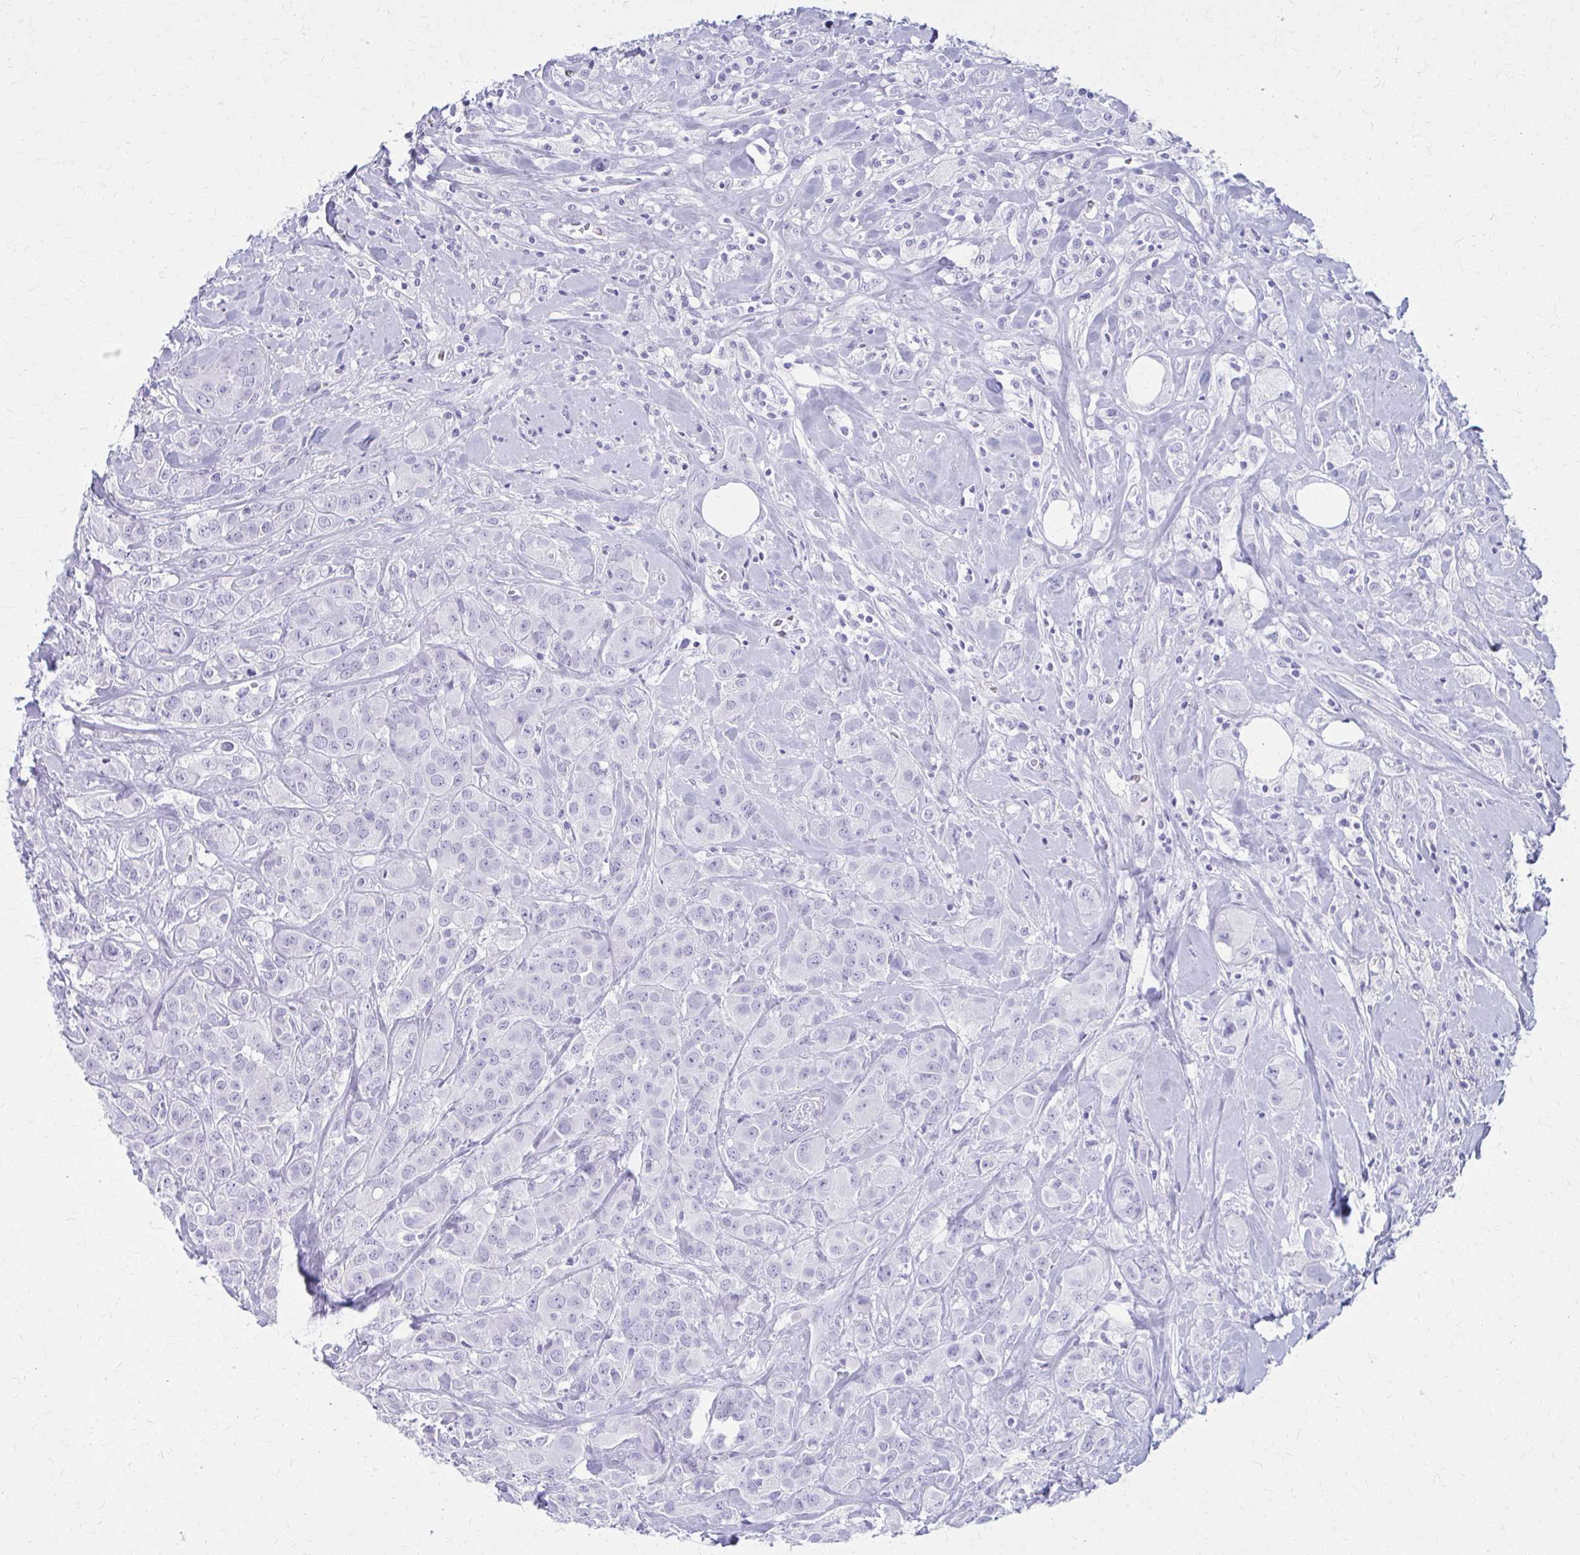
{"staining": {"intensity": "negative", "quantity": "none", "location": "none"}, "tissue": "breast cancer", "cell_type": "Tumor cells", "image_type": "cancer", "snomed": [{"axis": "morphology", "description": "Normal tissue, NOS"}, {"axis": "morphology", "description": "Duct carcinoma"}, {"axis": "topography", "description": "Breast"}], "caption": "This is an IHC histopathology image of human breast intraductal carcinoma. There is no expression in tumor cells.", "gene": "CELF5", "patient": {"sex": "female", "age": 43}}